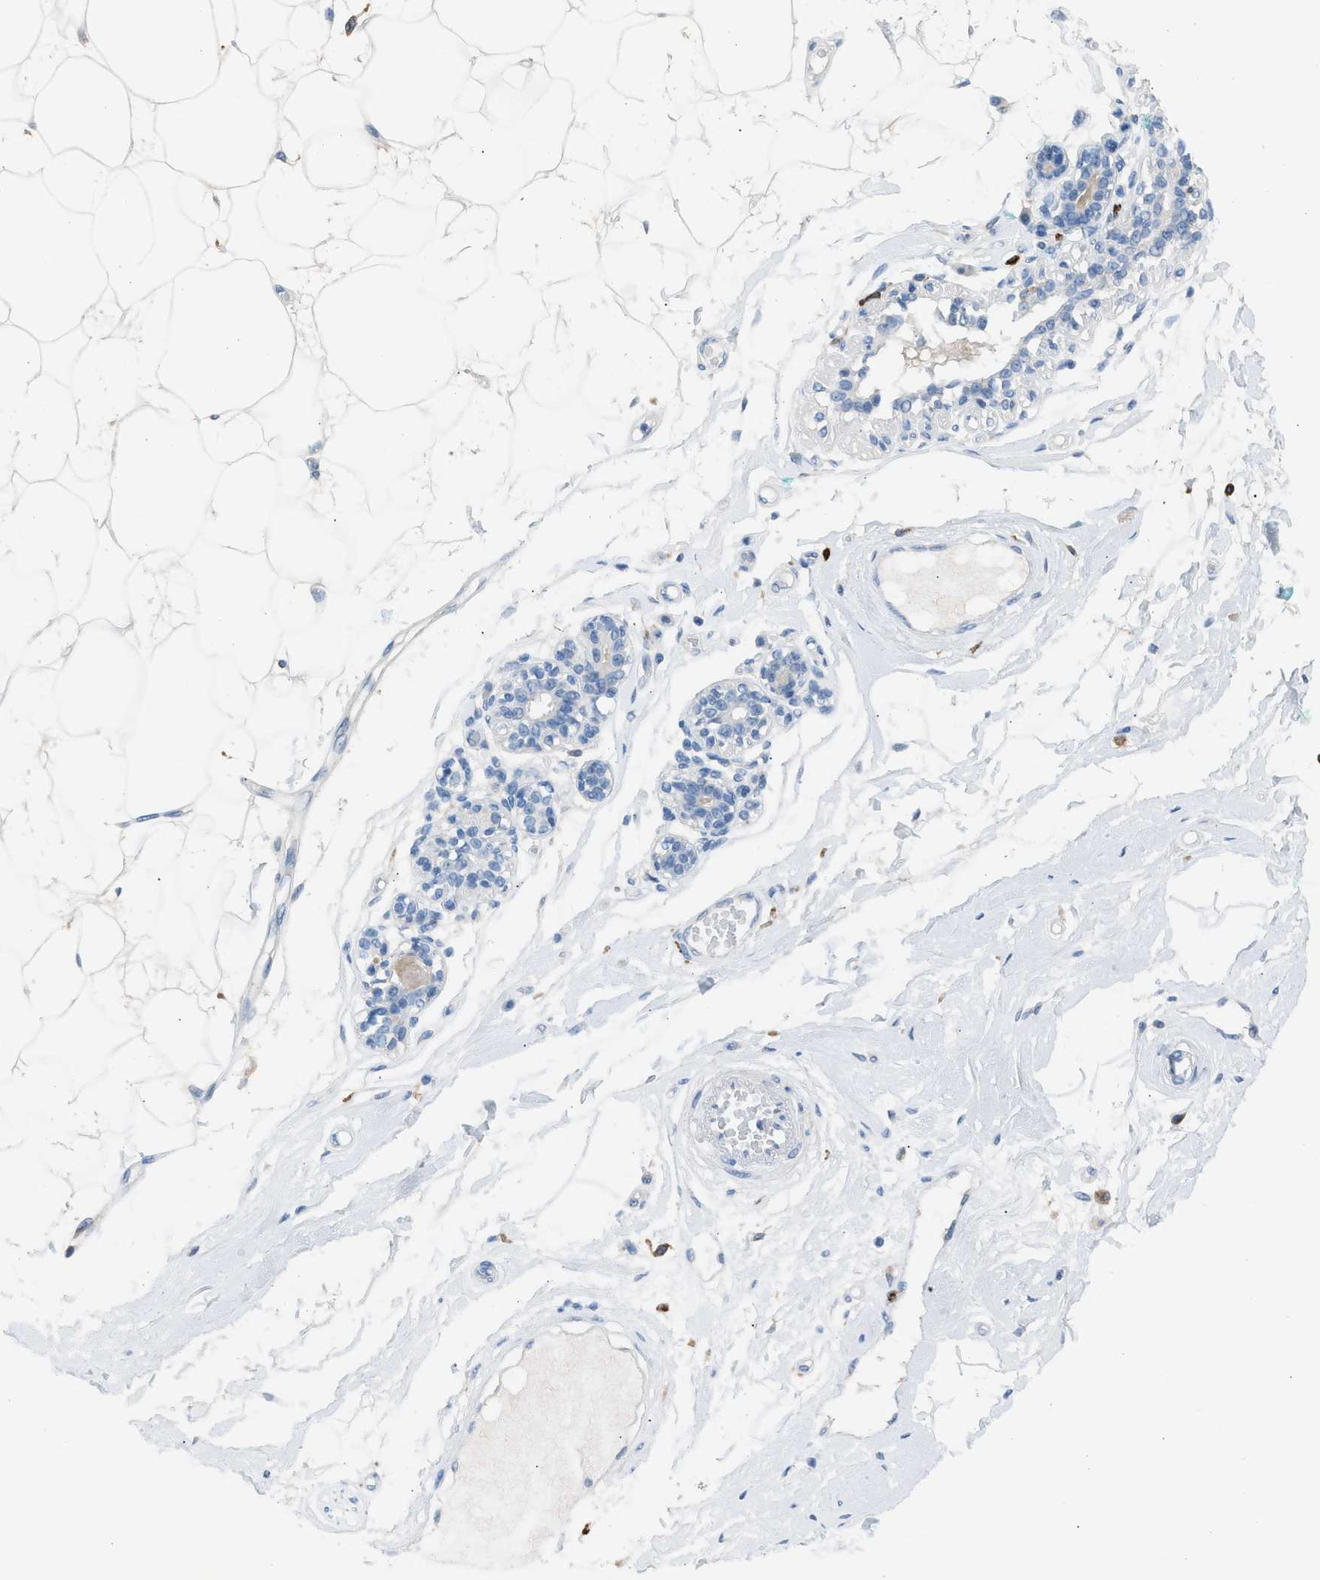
{"staining": {"intensity": "negative", "quantity": "none", "location": "none"}, "tissue": "breast", "cell_type": "Adipocytes", "image_type": "normal", "snomed": [{"axis": "morphology", "description": "Normal tissue, NOS"}, {"axis": "morphology", "description": "Lobular carcinoma"}, {"axis": "topography", "description": "Breast"}], "caption": "Immunohistochemistry (IHC) image of benign breast: breast stained with DAB shows no significant protein positivity in adipocytes.", "gene": "CLEC10A", "patient": {"sex": "female", "age": 59}}